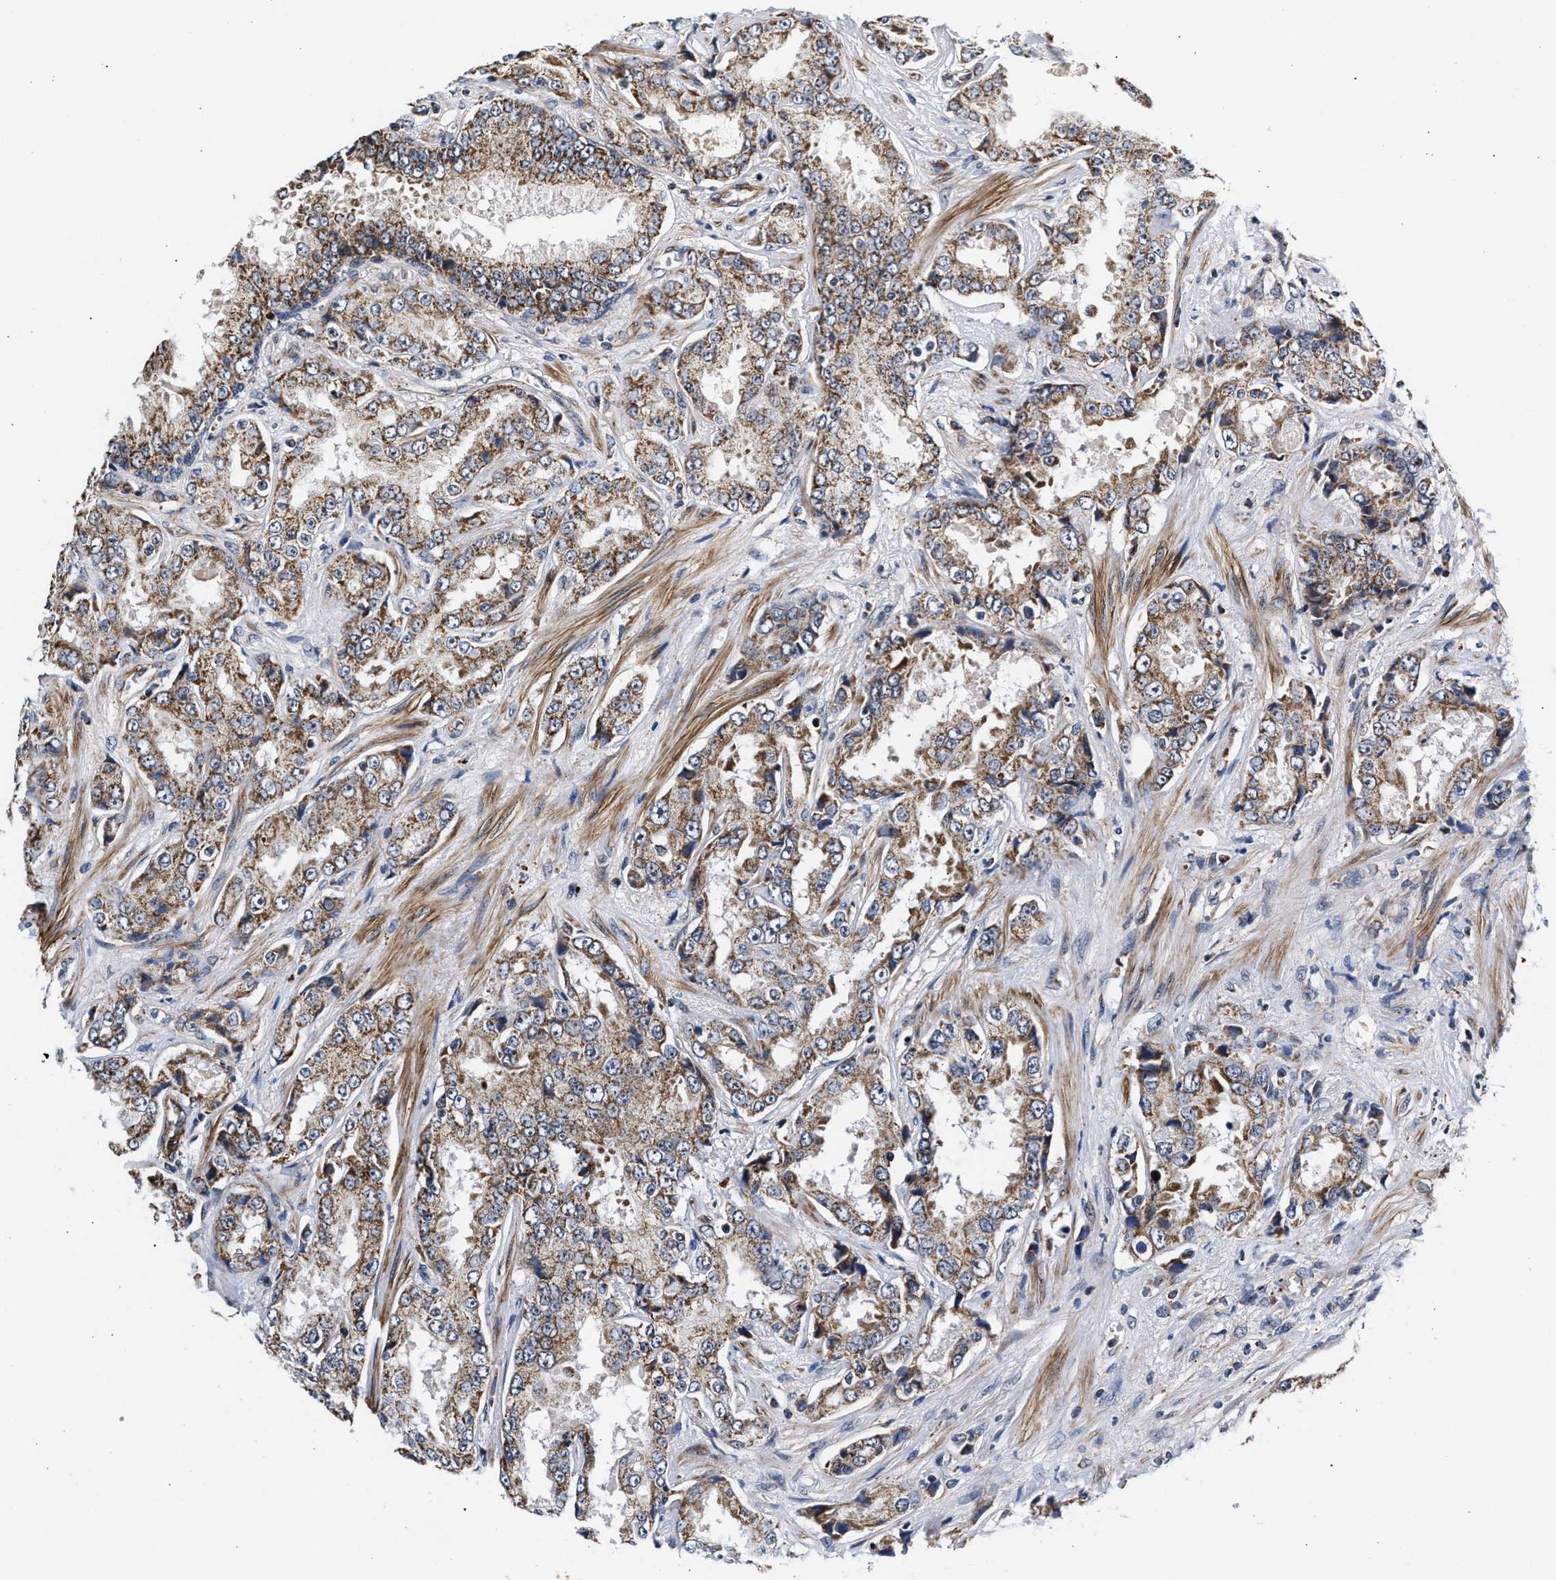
{"staining": {"intensity": "moderate", "quantity": ">75%", "location": "cytoplasmic/membranous"}, "tissue": "prostate cancer", "cell_type": "Tumor cells", "image_type": "cancer", "snomed": [{"axis": "morphology", "description": "Adenocarcinoma, High grade"}, {"axis": "topography", "description": "Prostate"}], "caption": "Human prostate adenocarcinoma (high-grade) stained with a protein marker exhibits moderate staining in tumor cells.", "gene": "SGK1", "patient": {"sex": "male", "age": 73}}